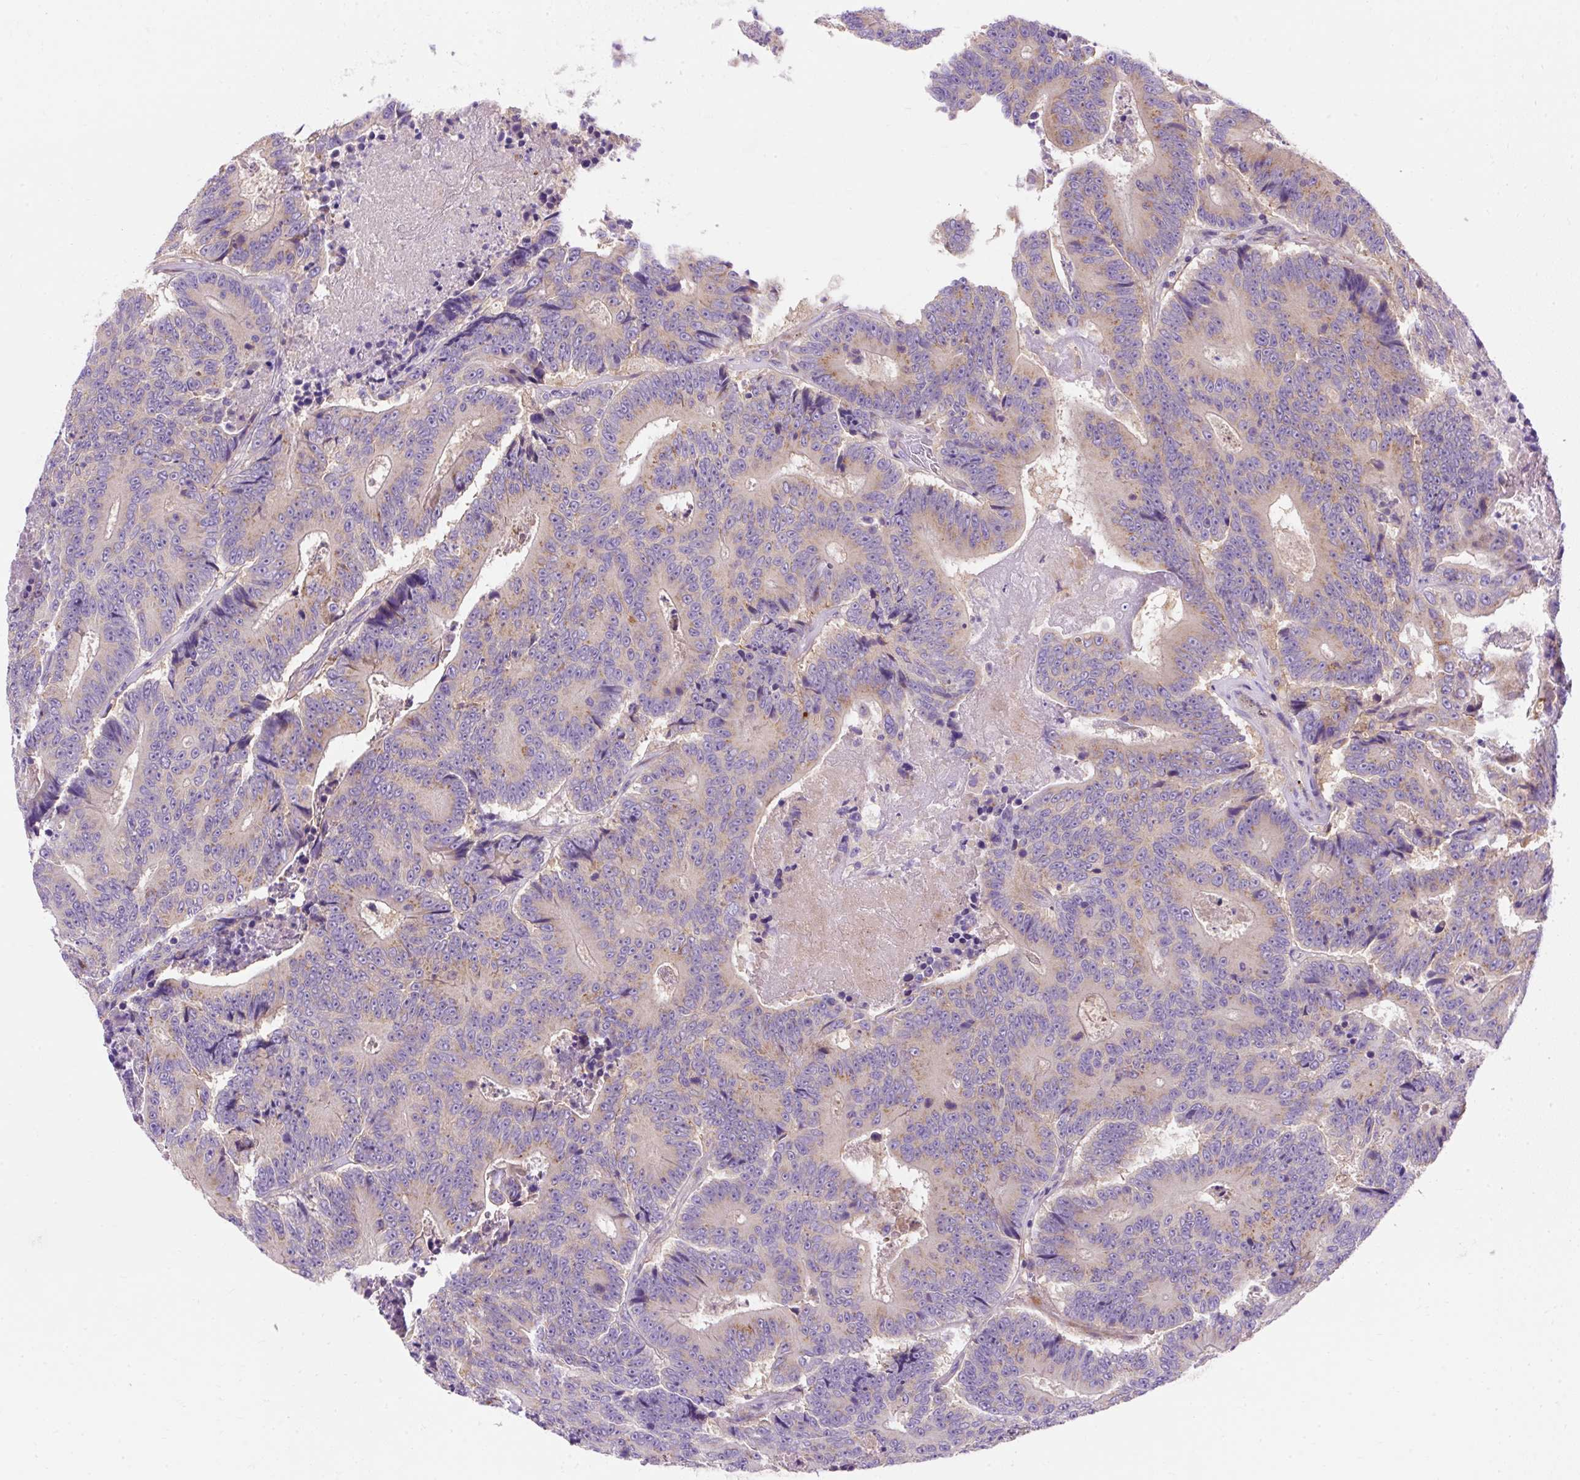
{"staining": {"intensity": "weak", "quantity": "25%-75%", "location": "cytoplasmic/membranous"}, "tissue": "colorectal cancer", "cell_type": "Tumor cells", "image_type": "cancer", "snomed": [{"axis": "morphology", "description": "Adenocarcinoma, NOS"}, {"axis": "topography", "description": "Colon"}], "caption": "Immunohistochemistry (IHC) image of adenocarcinoma (colorectal) stained for a protein (brown), which shows low levels of weak cytoplasmic/membranous positivity in approximately 25%-75% of tumor cells.", "gene": "OR4K15", "patient": {"sex": "male", "age": 83}}